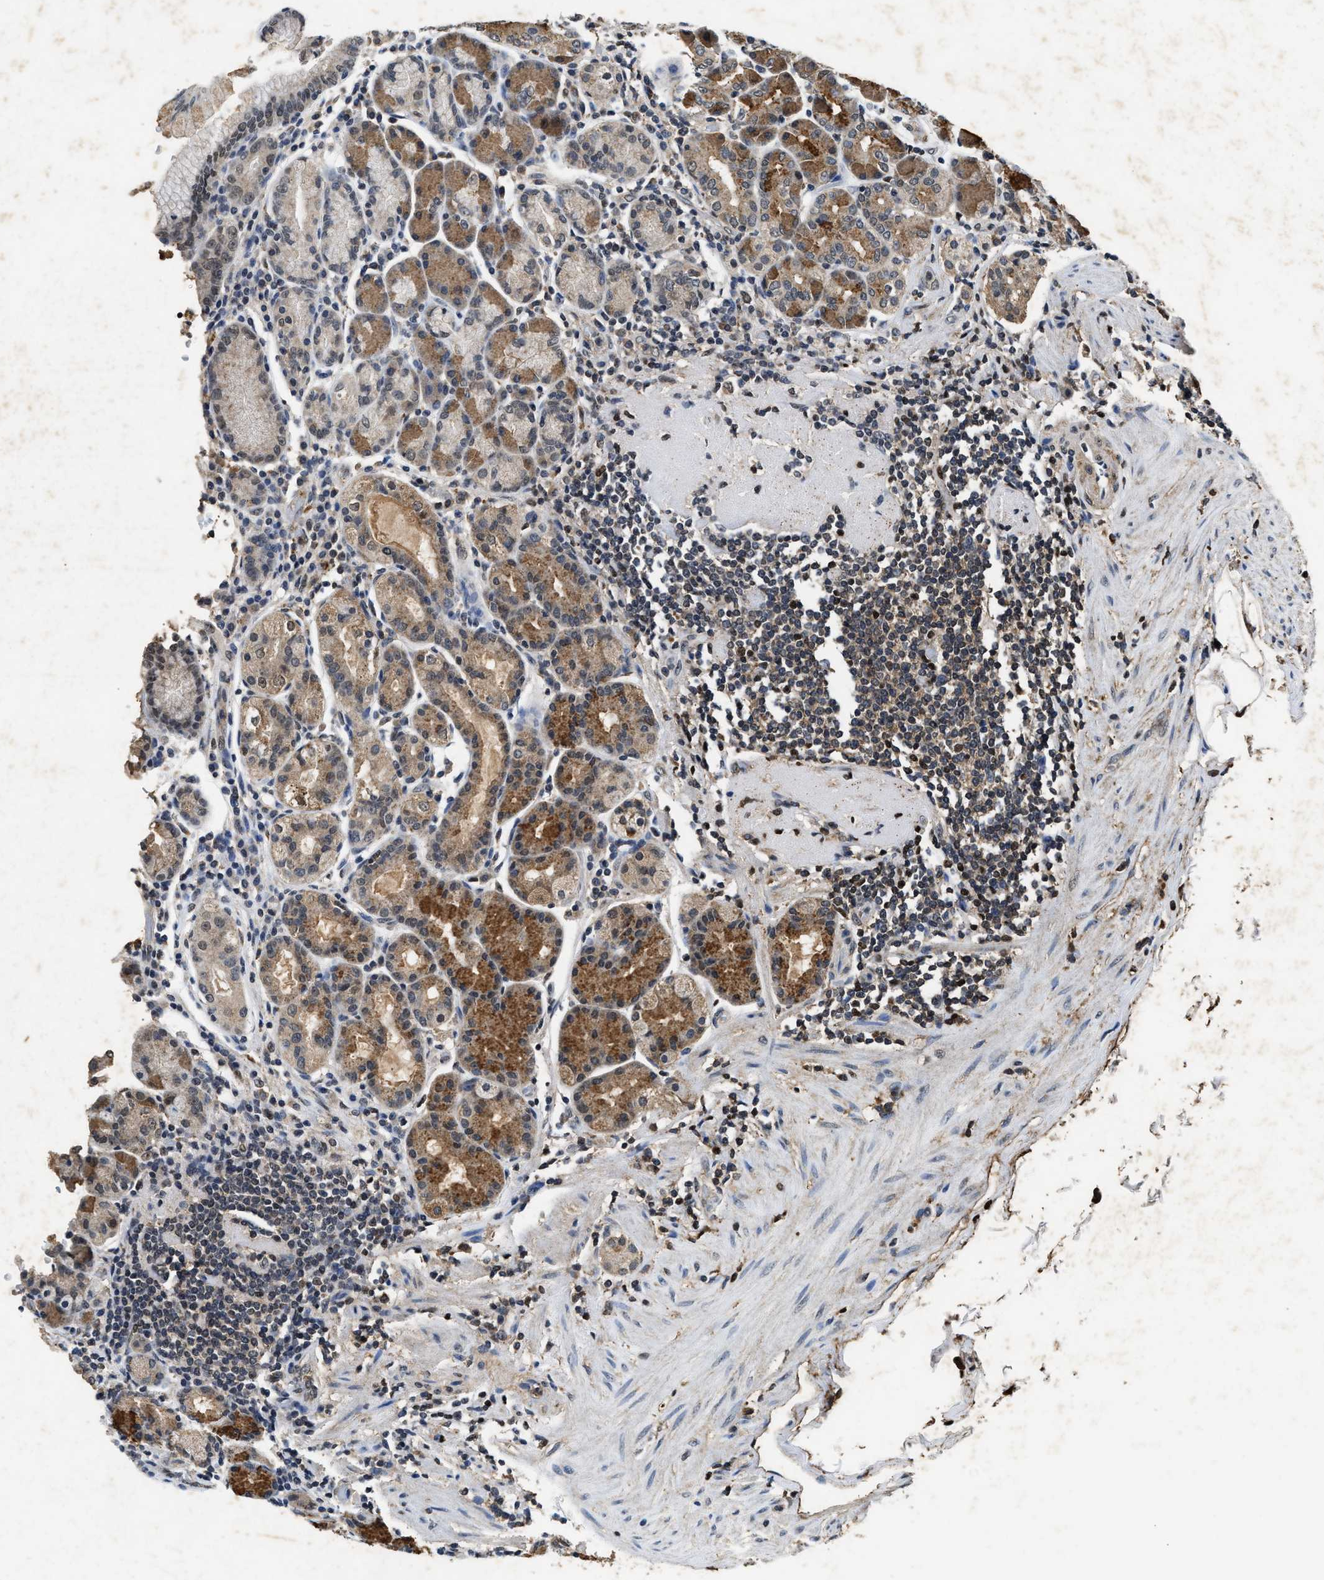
{"staining": {"intensity": "moderate", "quantity": ">75%", "location": "cytoplasmic/membranous"}, "tissue": "stomach", "cell_type": "Glandular cells", "image_type": "normal", "snomed": [{"axis": "morphology", "description": "Normal tissue, NOS"}, {"axis": "topography", "description": "Stomach, lower"}], "caption": "A high-resolution photomicrograph shows immunohistochemistry staining of normal stomach, which displays moderate cytoplasmic/membranous positivity in approximately >75% of glandular cells. (brown staining indicates protein expression, while blue staining denotes nuclei).", "gene": "ACOX1", "patient": {"sex": "female", "age": 76}}